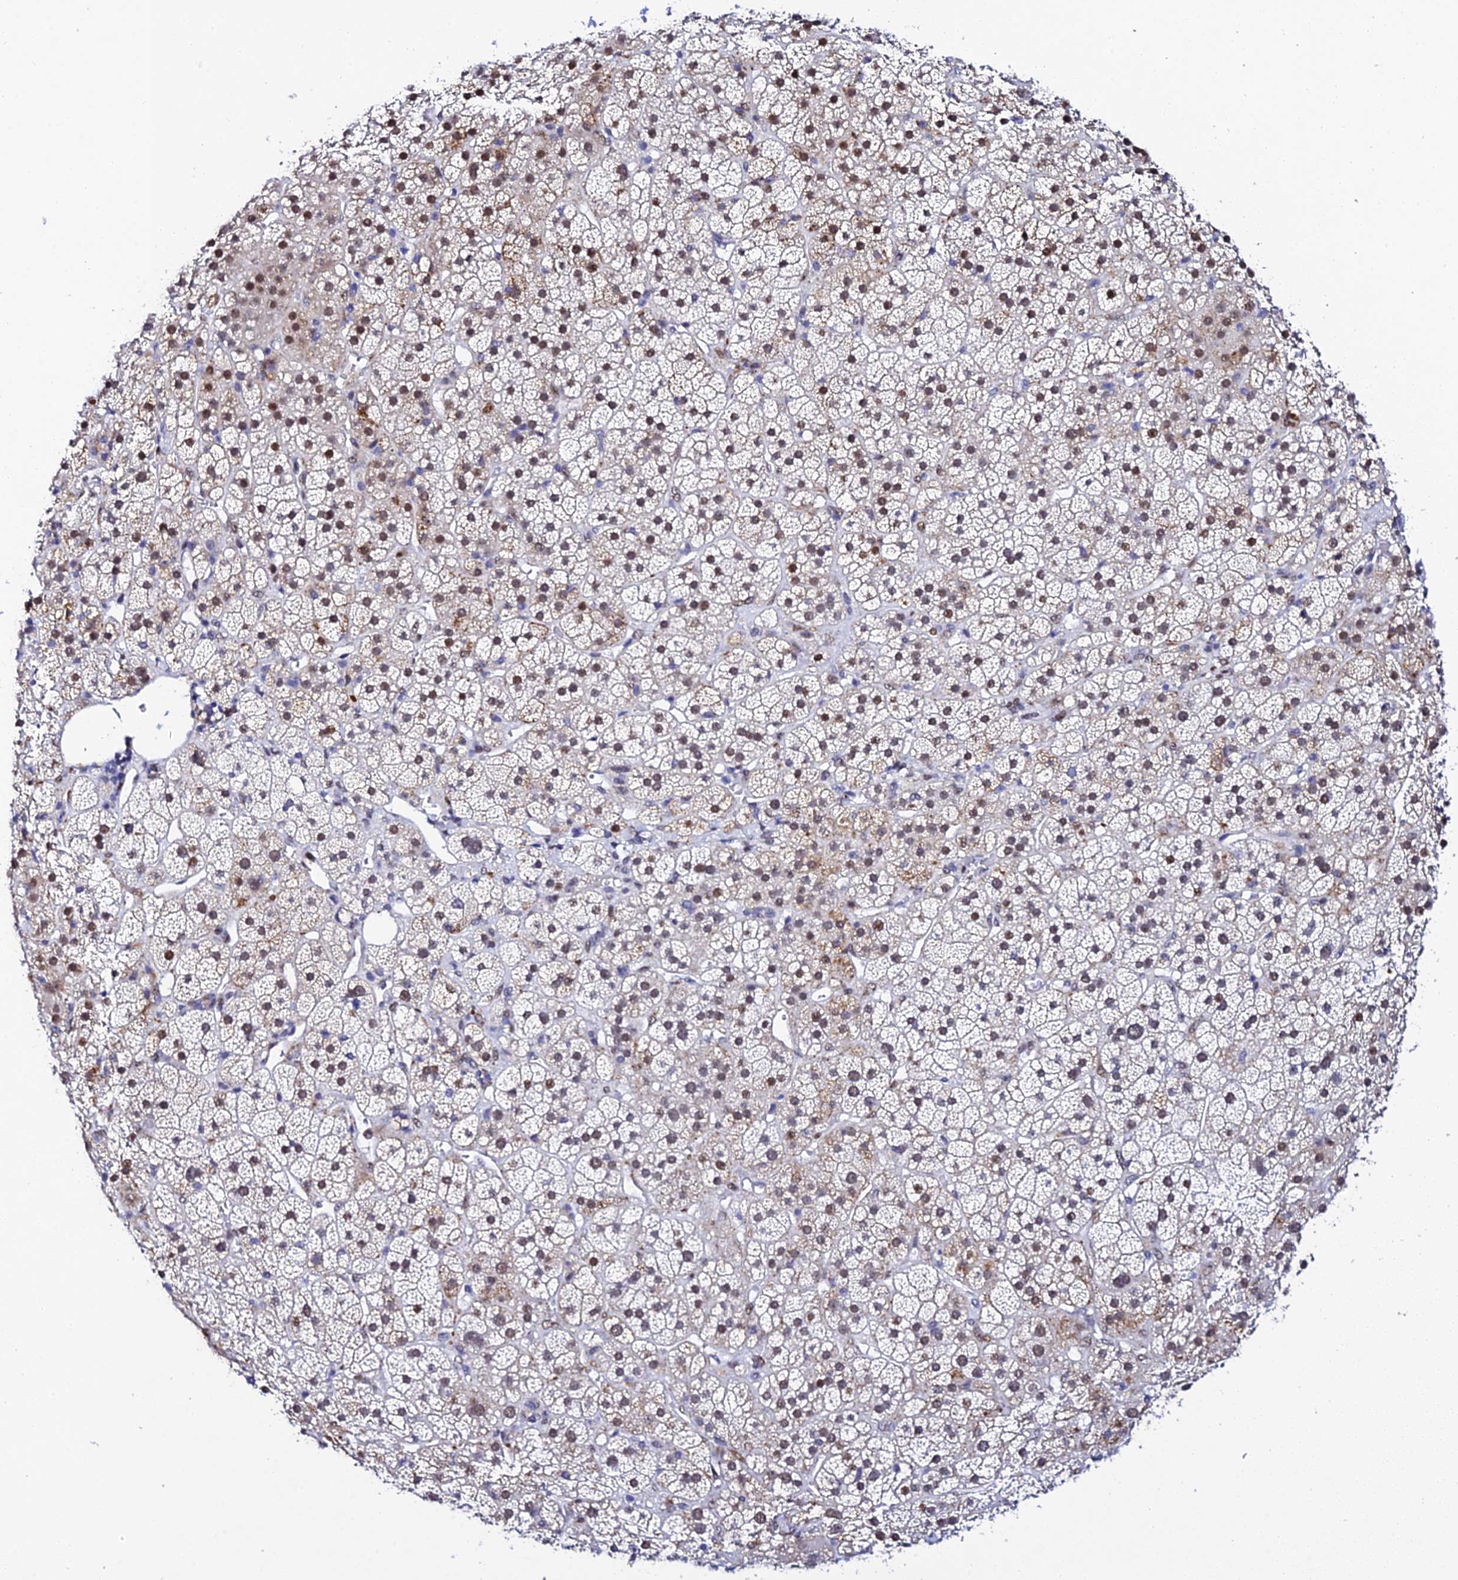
{"staining": {"intensity": "moderate", "quantity": "25%-75%", "location": "nuclear"}, "tissue": "adrenal gland", "cell_type": "Glandular cells", "image_type": "normal", "snomed": [{"axis": "morphology", "description": "Normal tissue, NOS"}, {"axis": "topography", "description": "Adrenal gland"}], "caption": "Approximately 25%-75% of glandular cells in benign human adrenal gland show moderate nuclear protein positivity as visualized by brown immunohistochemical staining.", "gene": "POFUT2", "patient": {"sex": "female", "age": 70}}